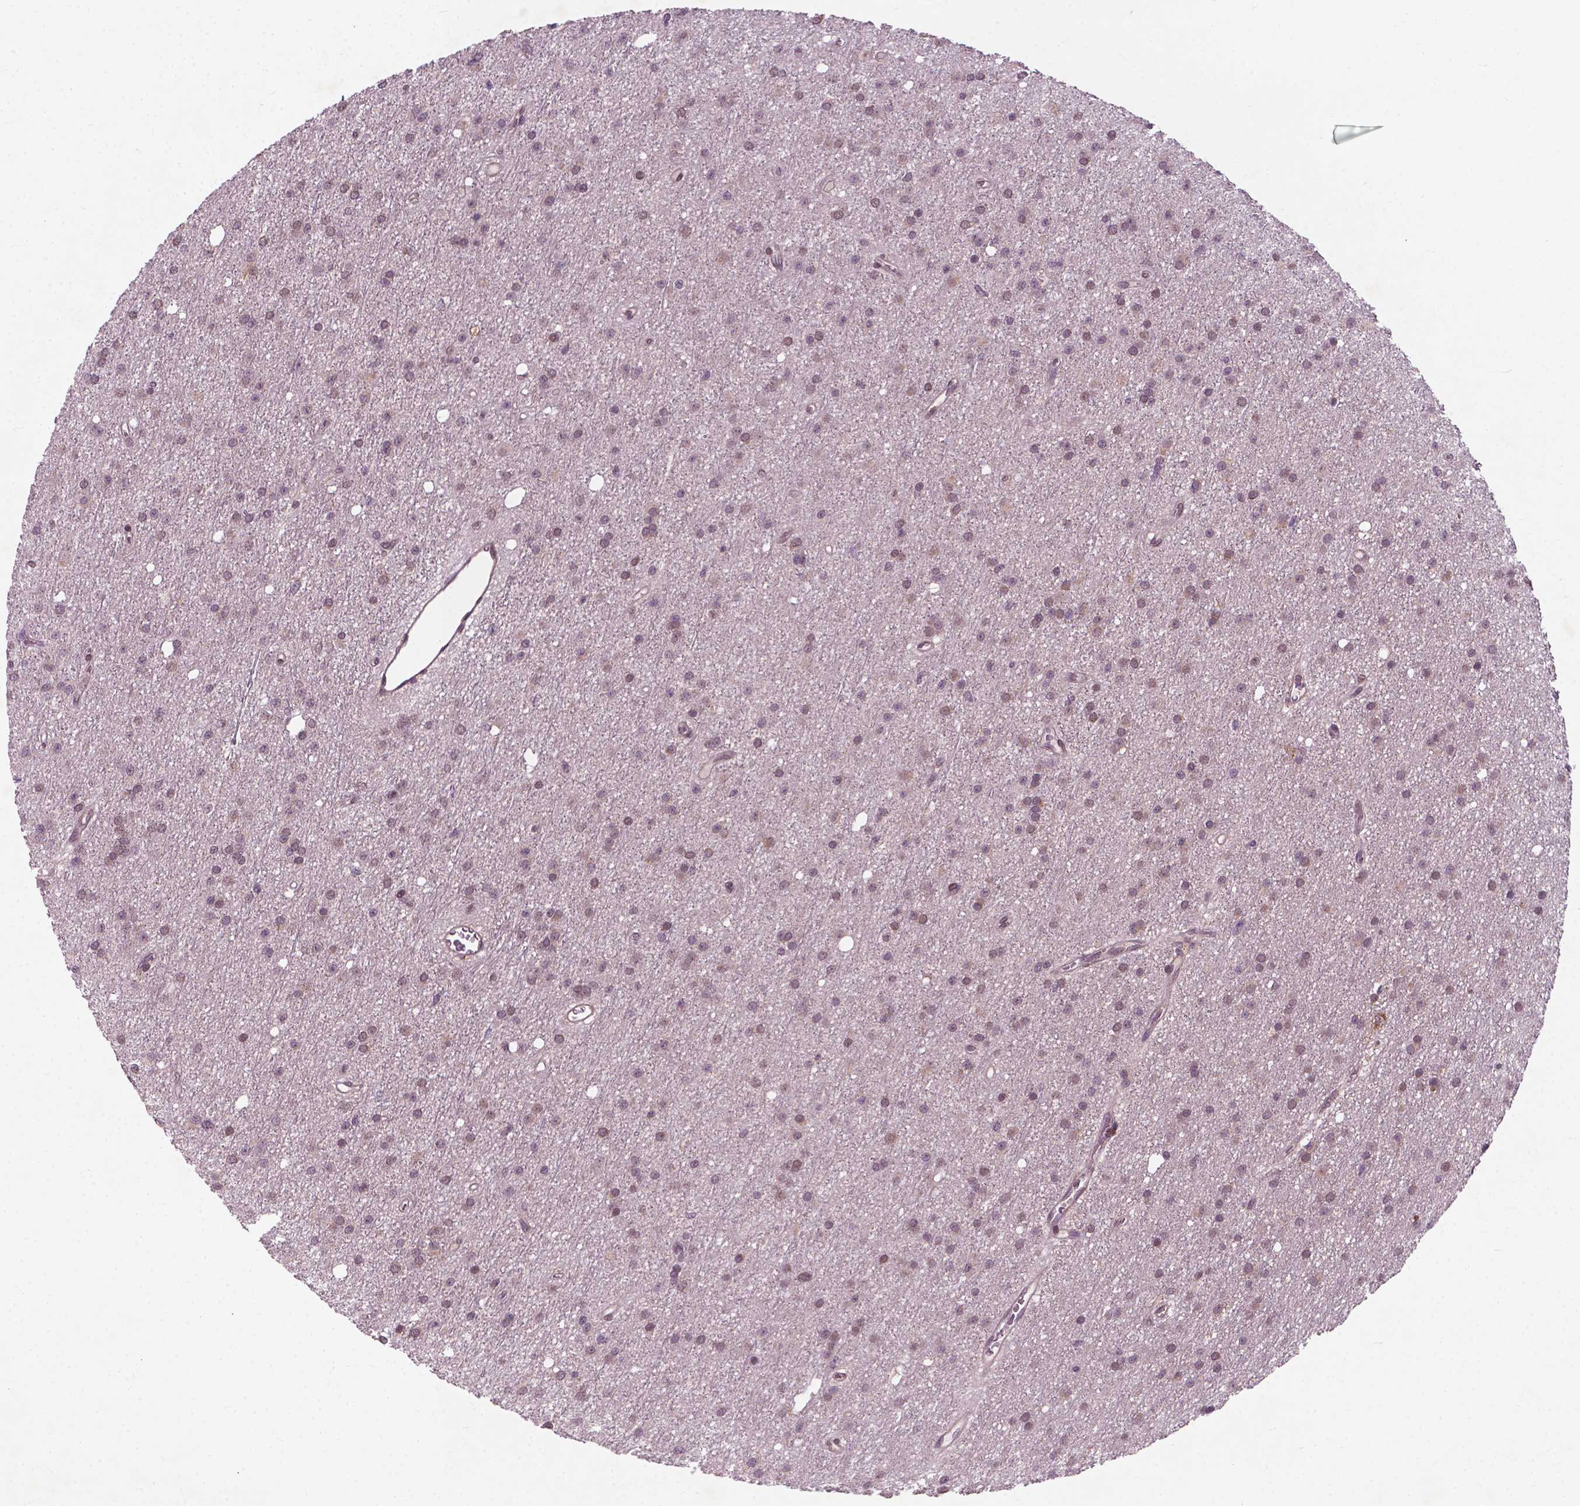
{"staining": {"intensity": "weak", "quantity": "25%-75%", "location": "cytoplasmic/membranous,nuclear"}, "tissue": "glioma", "cell_type": "Tumor cells", "image_type": "cancer", "snomed": [{"axis": "morphology", "description": "Glioma, malignant, Low grade"}, {"axis": "topography", "description": "Brain"}], "caption": "Tumor cells display weak cytoplasmic/membranous and nuclear staining in about 25%-75% of cells in glioma. (DAB IHC with brightfield microscopy, high magnification).", "gene": "NFAT5", "patient": {"sex": "male", "age": 27}}